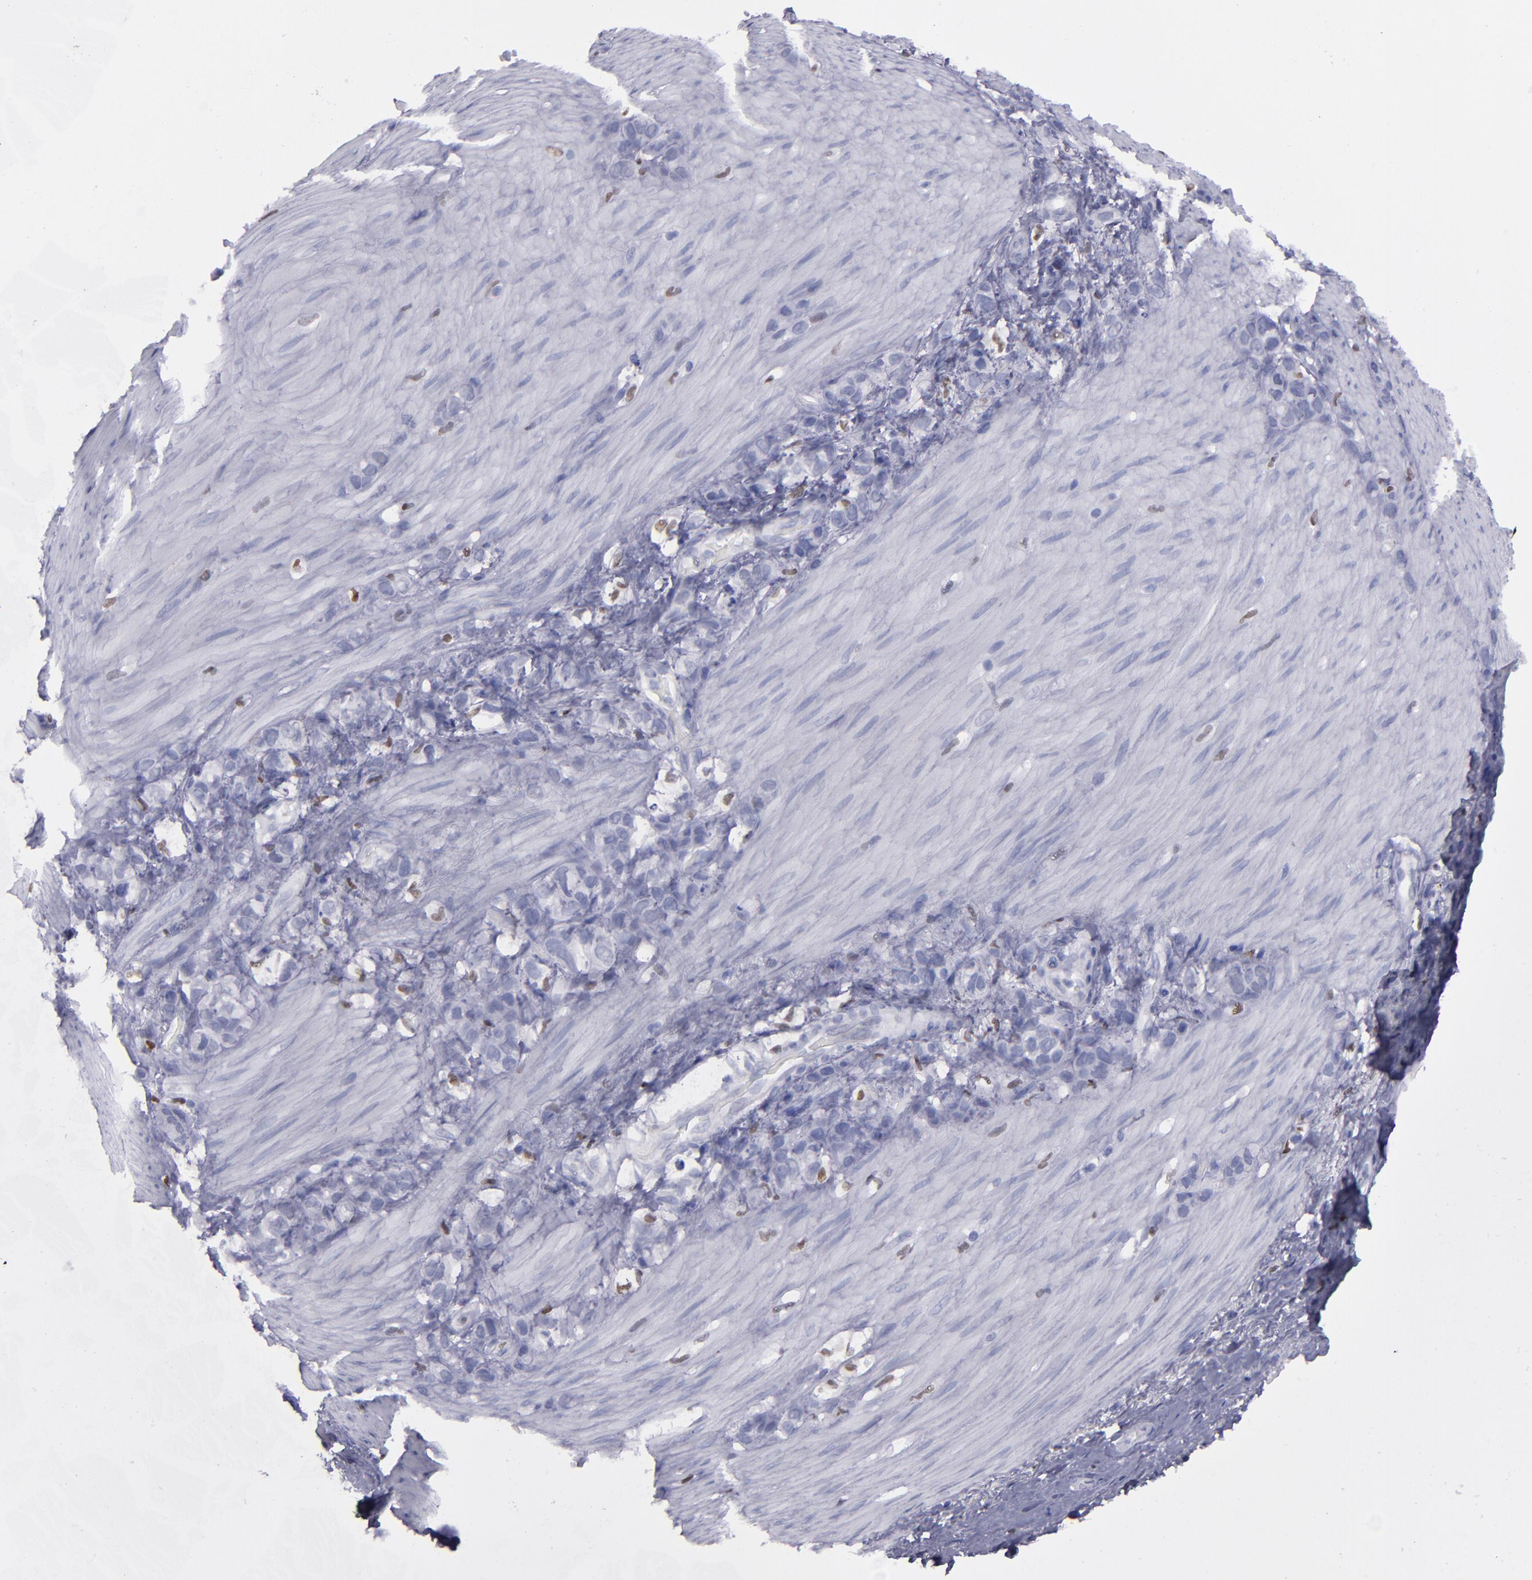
{"staining": {"intensity": "negative", "quantity": "none", "location": "none"}, "tissue": "stomach cancer", "cell_type": "Tumor cells", "image_type": "cancer", "snomed": [{"axis": "morphology", "description": "Normal tissue, NOS"}, {"axis": "morphology", "description": "Adenocarcinoma, NOS"}, {"axis": "morphology", "description": "Adenocarcinoma, High grade"}, {"axis": "topography", "description": "Stomach, upper"}, {"axis": "topography", "description": "Stomach"}], "caption": "Tumor cells are negative for protein expression in human stomach cancer (adenocarcinoma (high-grade)). Nuclei are stained in blue.", "gene": "IRF8", "patient": {"sex": "female", "age": 65}}